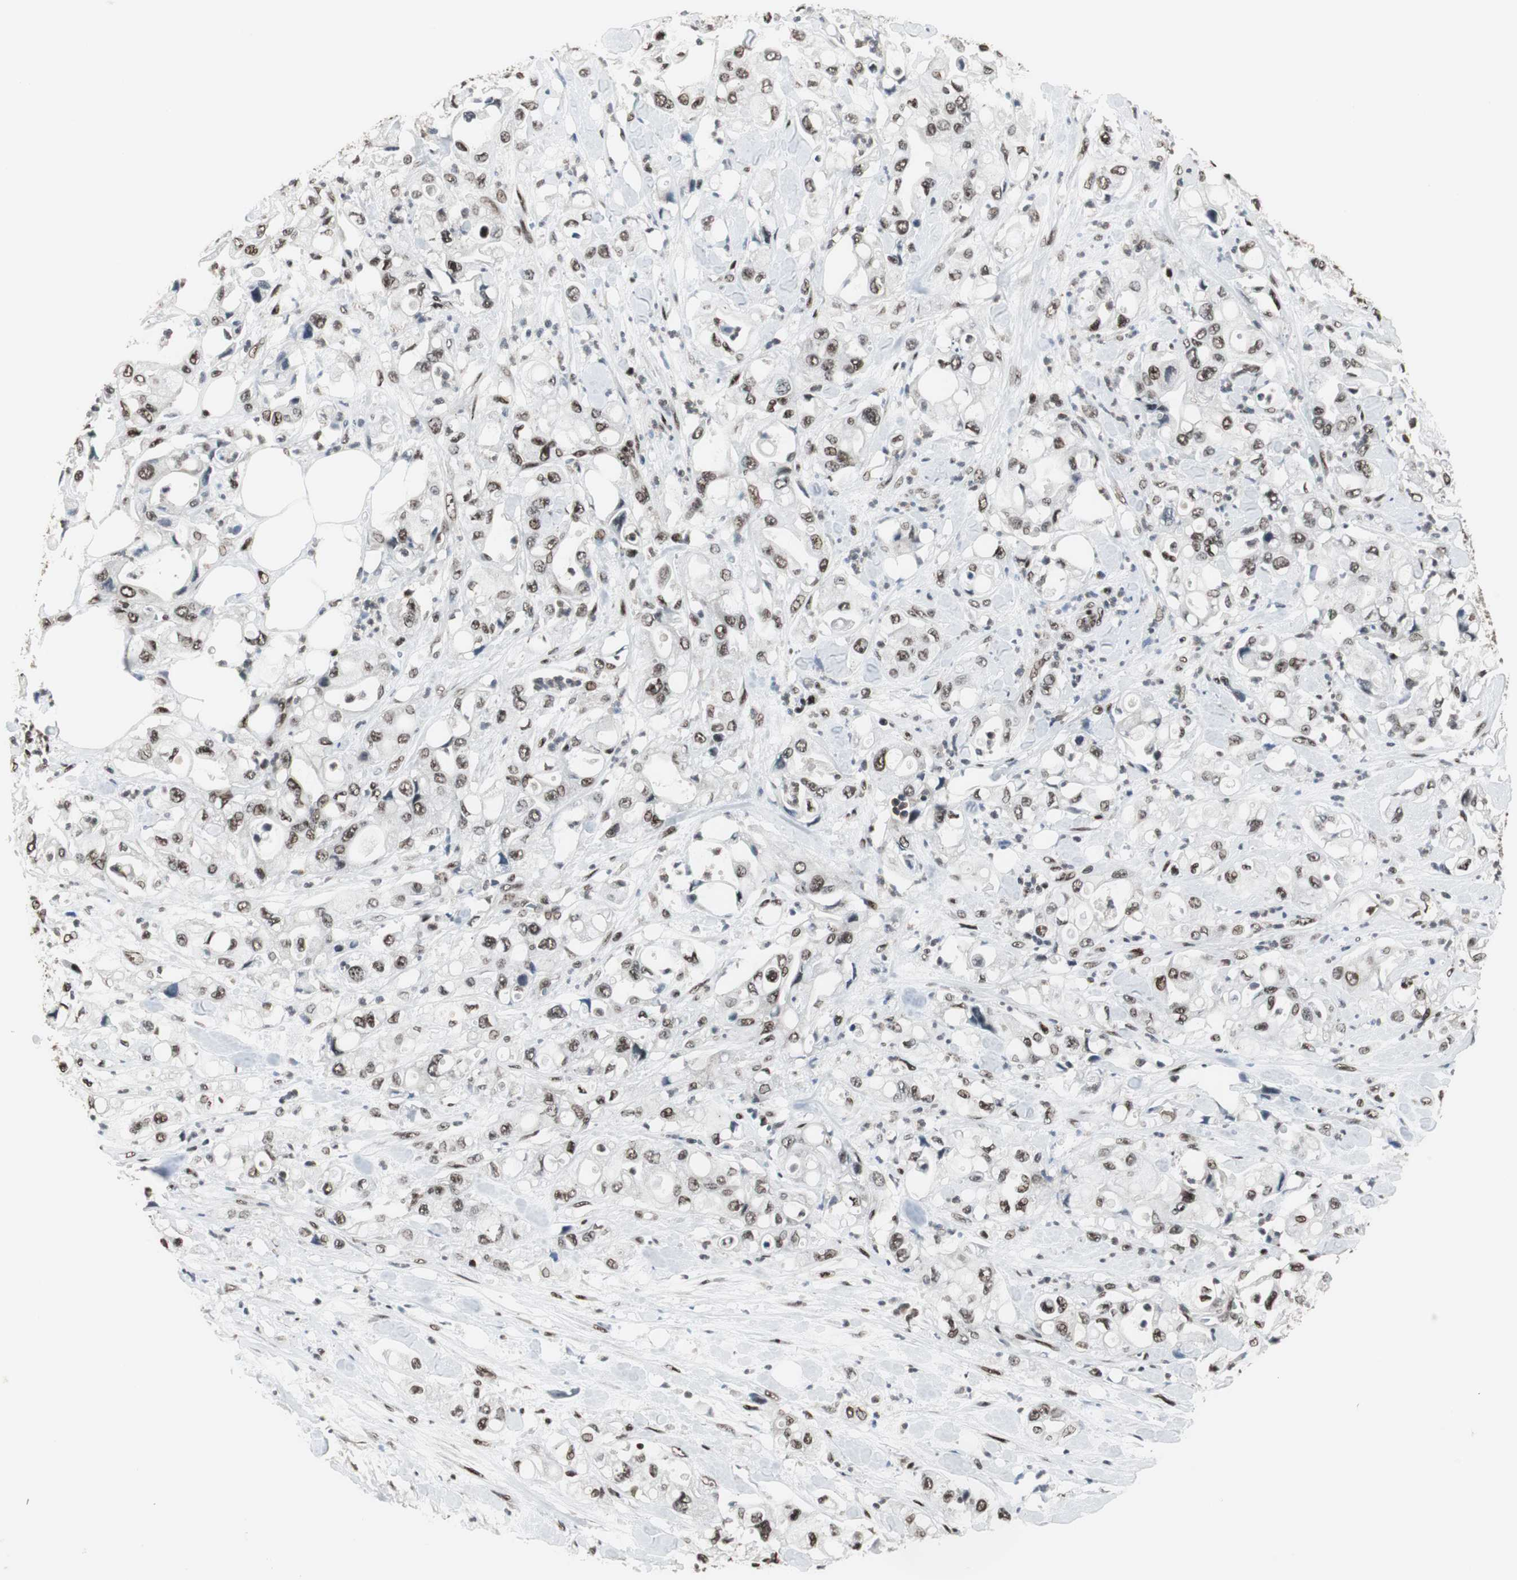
{"staining": {"intensity": "moderate", "quantity": ">75%", "location": "nuclear"}, "tissue": "pancreatic cancer", "cell_type": "Tumor cells", "image_type": "cancer", "snomed": [{"axis": "morphology", "description": "Adenocarcinoma, NOS"}, {"axis": "topography", "description": "Pancreas"}], "caption": "Immunohistochemistry staining of adenocarcinoma (pancreatic), which exhibits medium levels of moderate nuclear positivity in about >75% of tumor cells indicating moderate nuclear protein expression. The staining was performed using DAB (brown) for protein detection and nuclei were counterstained in hematoxylin (blue).", "gene": "CDK9", "patient": {"sex": "male", "age": 70}}